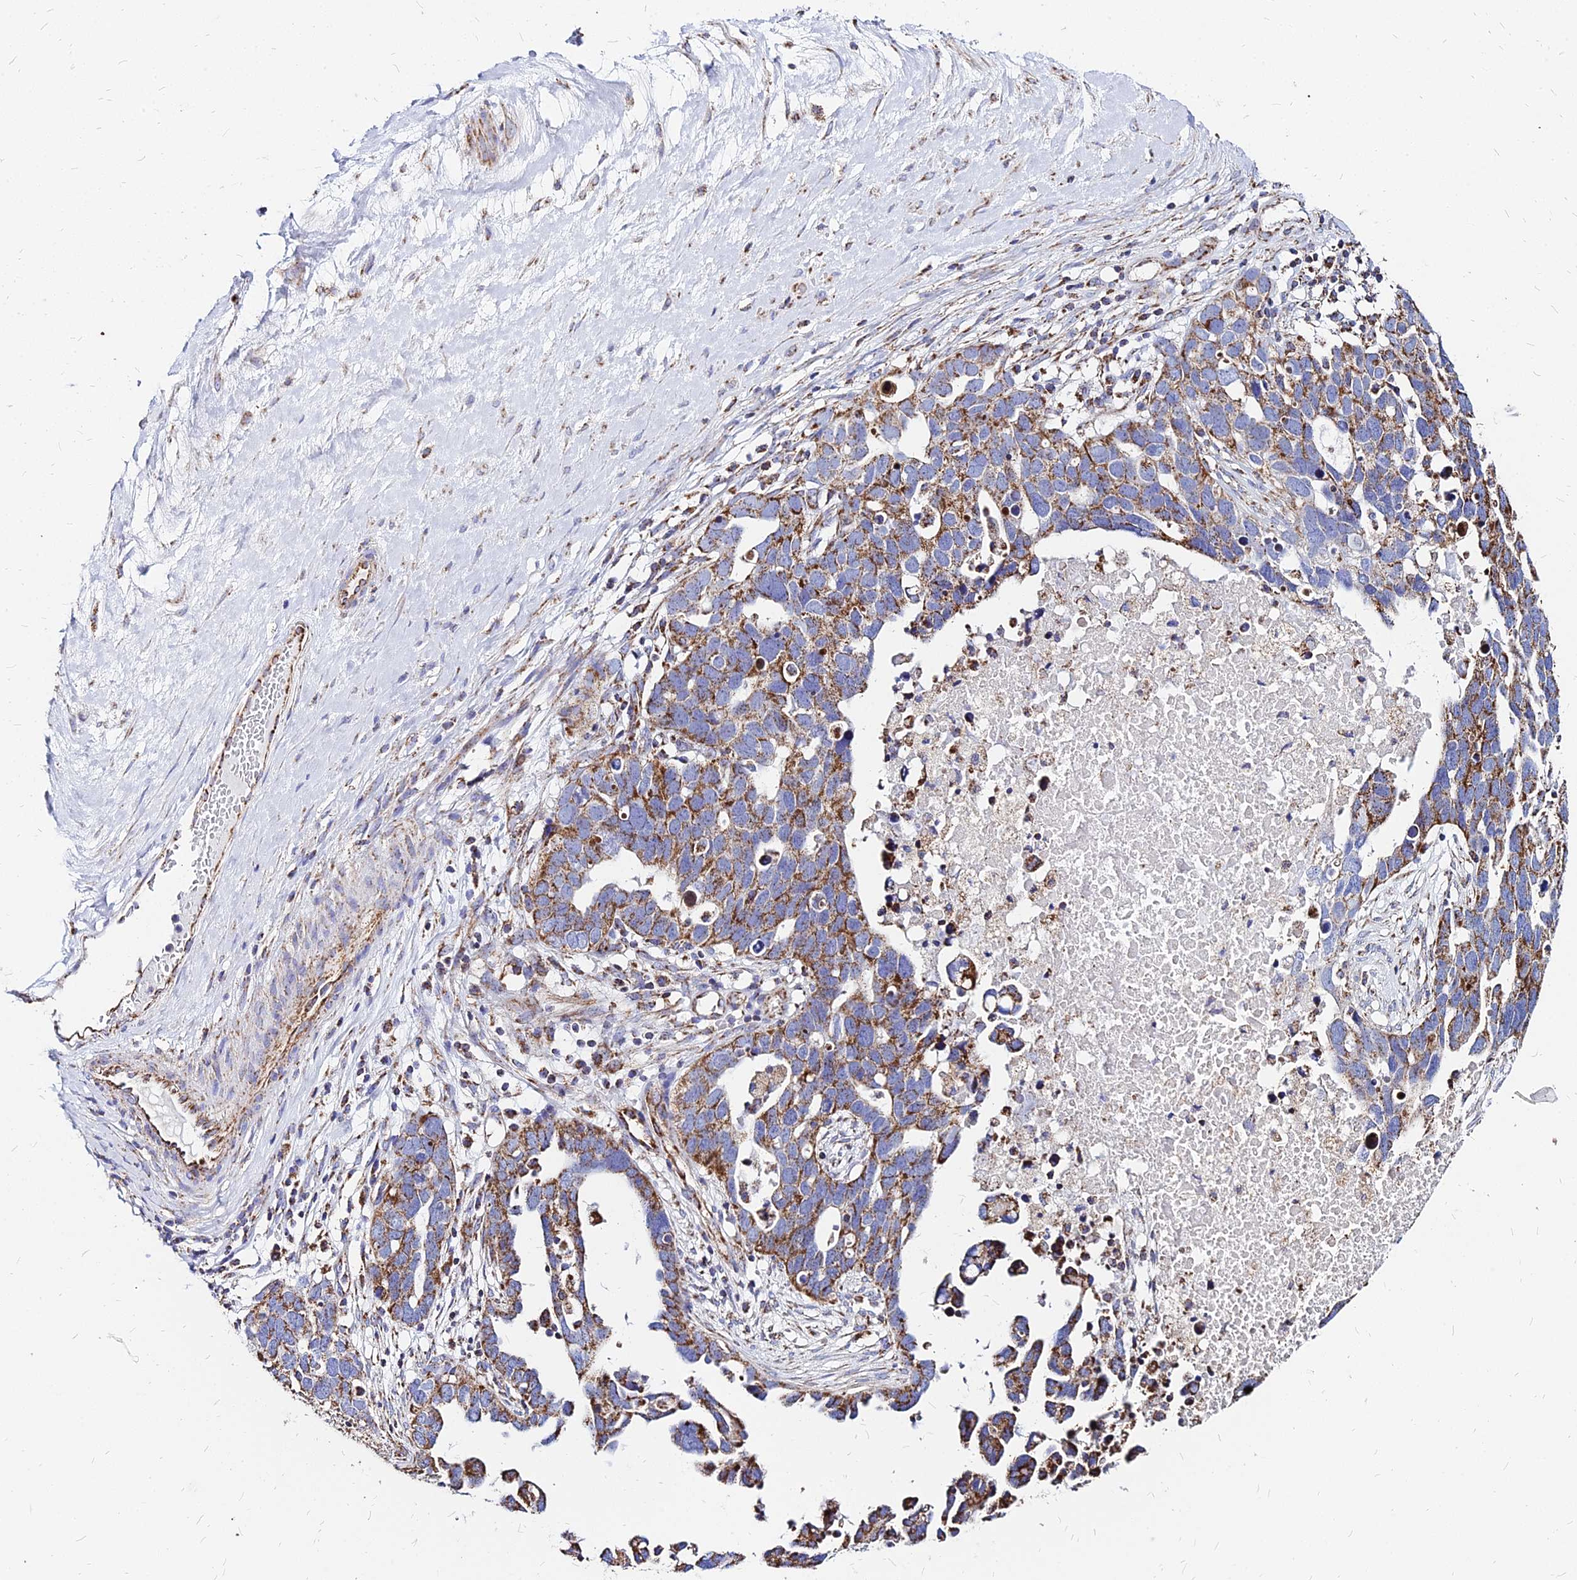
{"staining": {"intensity": "moderate", "quantity": ">75%", "location": "cytoplasmic/membranous"}, "tissue": "ovarian cancer", "cell_type": "Tumor cells", "image_type": "cancer", "snomed": [{"axis": "morphology", "description": "Cystadenocarcinoma, serous, NOS"}, {"axis": "topography", "description": "Ovary"}], "caption": "A histopathology image of human ovarian cancer stained for a protein demonstrates moderate cytoplasmic/membranous brown staining in tumor cells.", "gene": "DLD", "patient": {"sex": "female", "age": 54}}